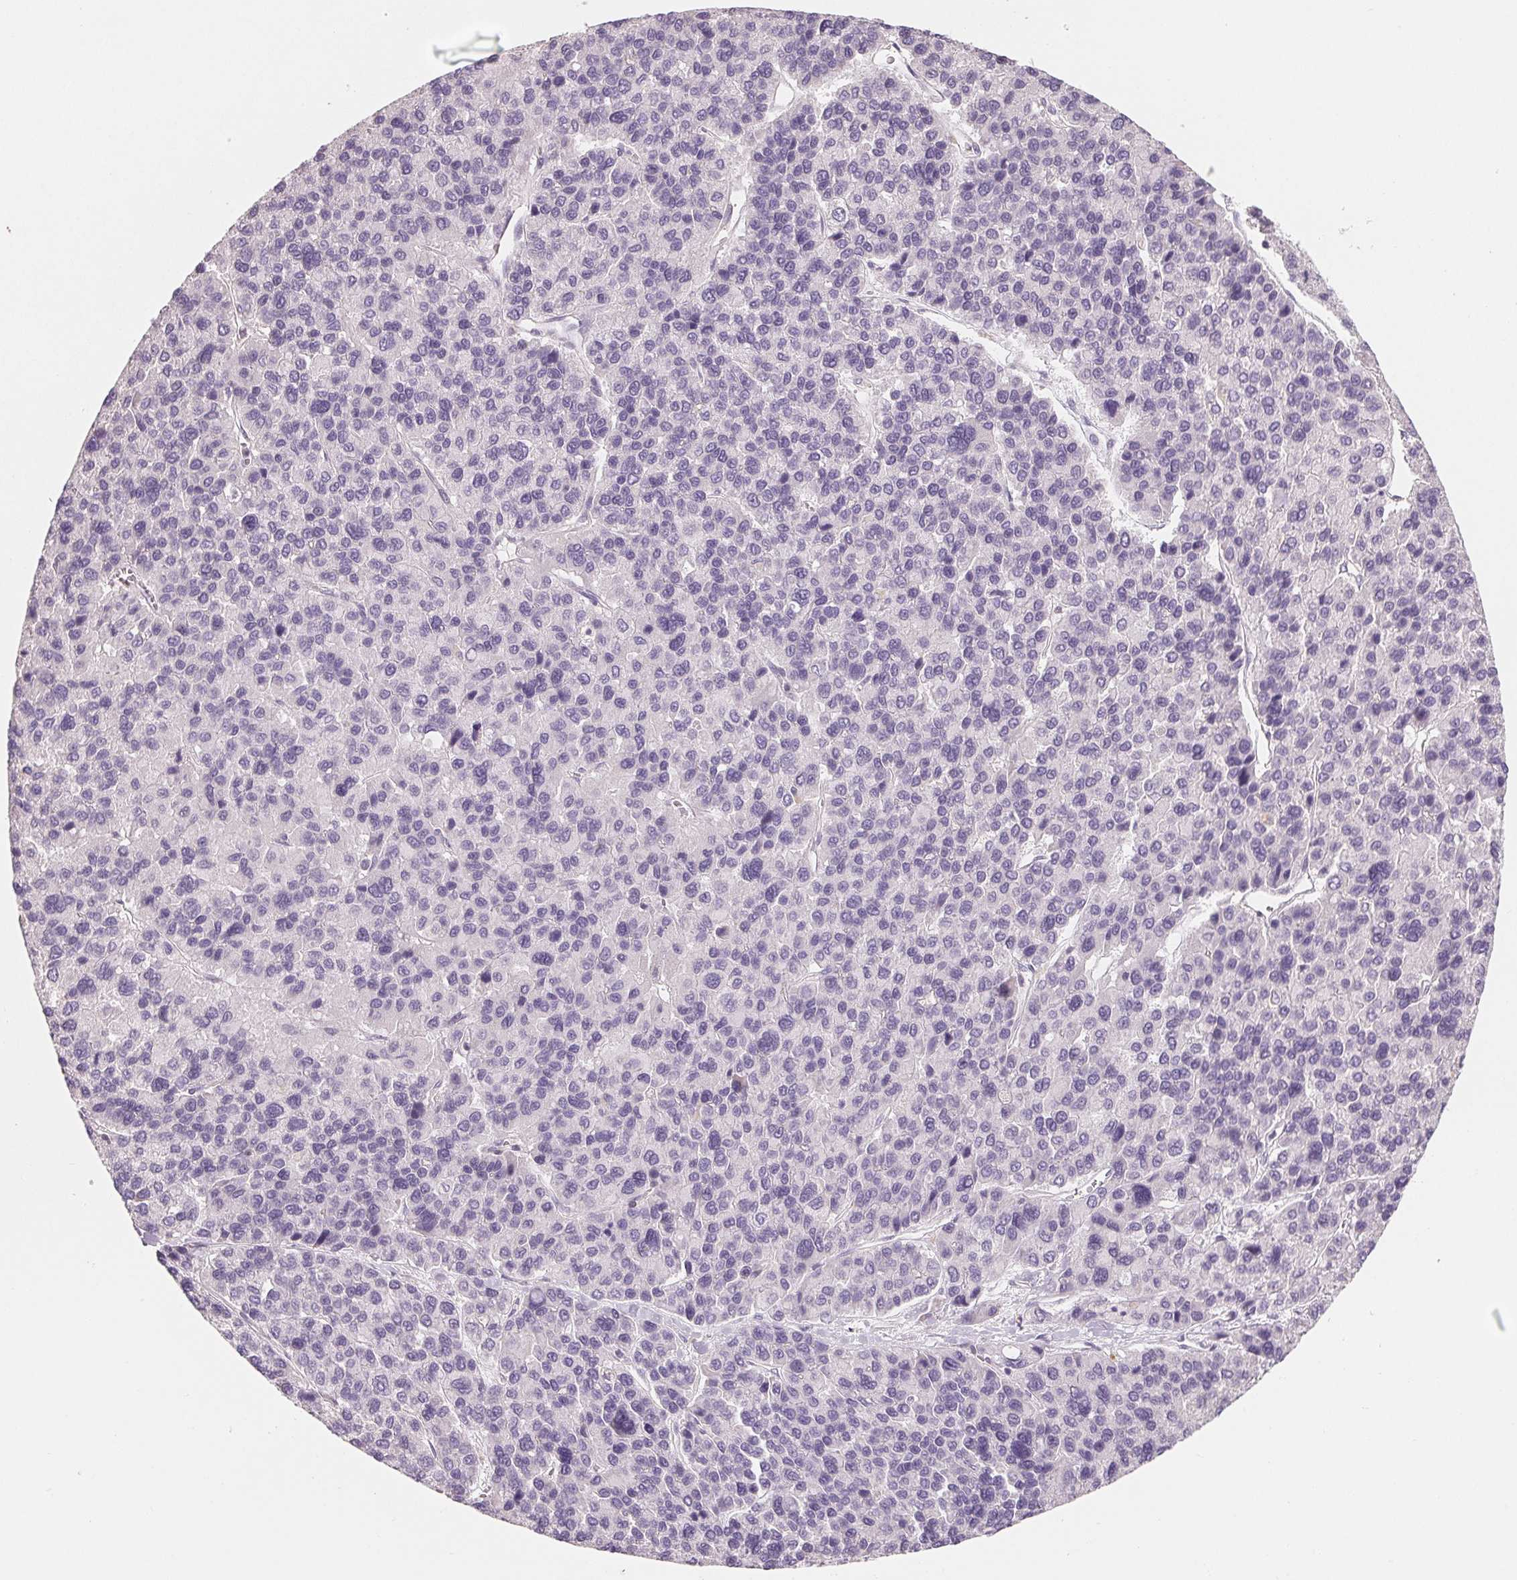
{"staining": {"intensity": "negative", "quantity": "none", "location": "none"}, "tissue": "liver cancer", "cell_type": "Tumor cells", "image_type": "cancer", "snomed": [{"axis": "morphology", "description": "Carcinoma, Hepatocellular, NOS"}, {"axis": "topography", "description": "Liver"}], "caption": "The histopathology image reveals no staining of tumor cells in hepatocellular carcinoma (liver).", "gene": "VTCN1", "patient": {"sex": "female", "age": 41}}